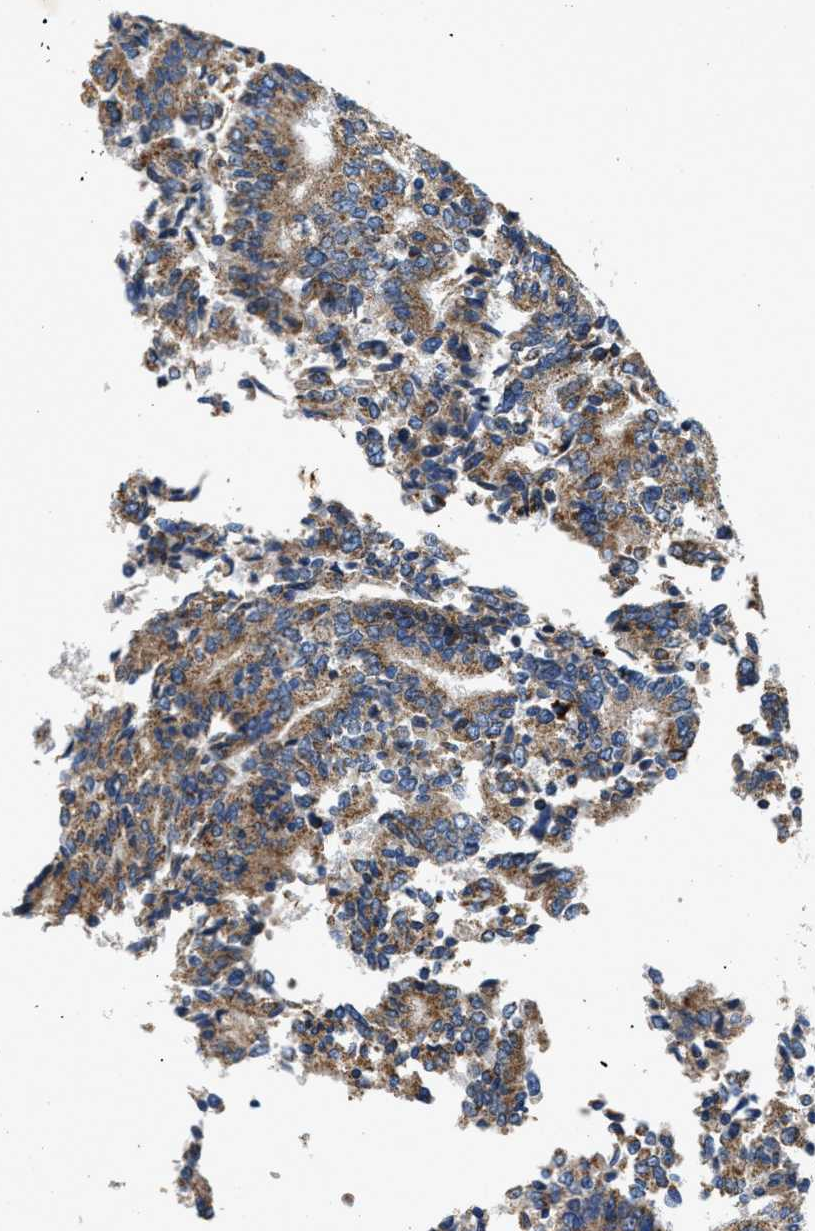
{"staining": {"intensity": "moderate", "quantity": ">75%", "location": "cytoplasmic/membranous"}, "tissue": "prostate cancer", "cell_type": "Tumor cells", "image_type": "cancer", "snomed": [{"axis": "morphology", "description": "Normal tissue, NOS"}, {"axis": "morphology", "description": "Adenocarcinoma, High grade"}, {"axis": "topography", "description": "Prostate"}, {"axis": "topography", "description": "Seminal veicle"}], "caption": "Immunohistochemical staining of human prostate cancer (high-grade adenocarcinoma) shows medium levels of moderate cytoplasmic/membranous expression in about >75% of tumor cells.", "gene": "DHODH", "patient": {"sex": "male", "age": 55}}